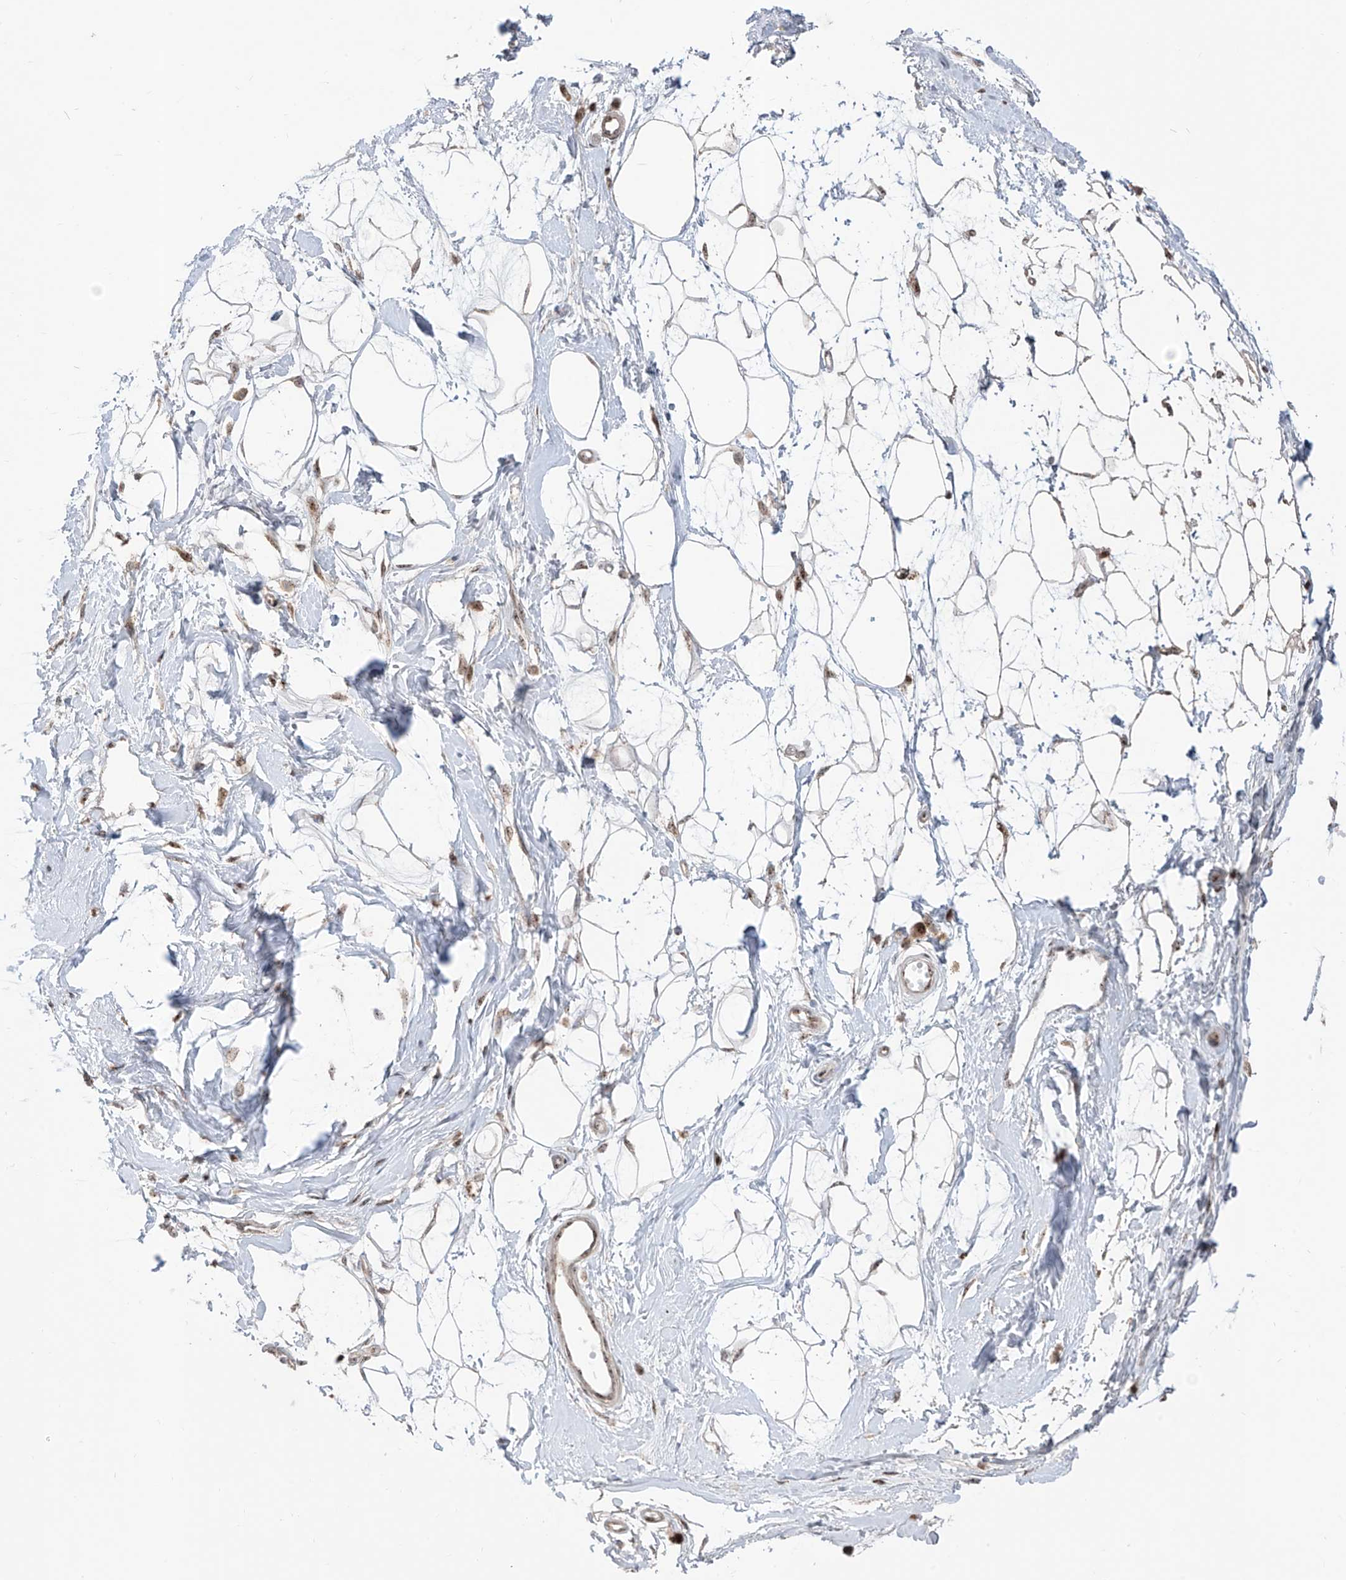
{"staining": {"intensity": "moderate", "quantity": ">75%", "location": "cytoplasmic/membranous"}, "tissue": "breast", "cell_type": "Adipocytes", "image_type": "normal", "snomed": [{"axis": "morphology", "description": "Normal tissue, NOS"}, {"axis": "topography", "description": "Breast"}], "caption": "This photomicrograph displays benign breast stained with immunohistochemistry to label a protein in brown. The cytoplasmic/membranous of adipocytes show moderate positivity for the protein. Nuclei are counter-stained blue.", "gene": "ZBTB8A", "patient": {"sex": "female", "age": 45}}